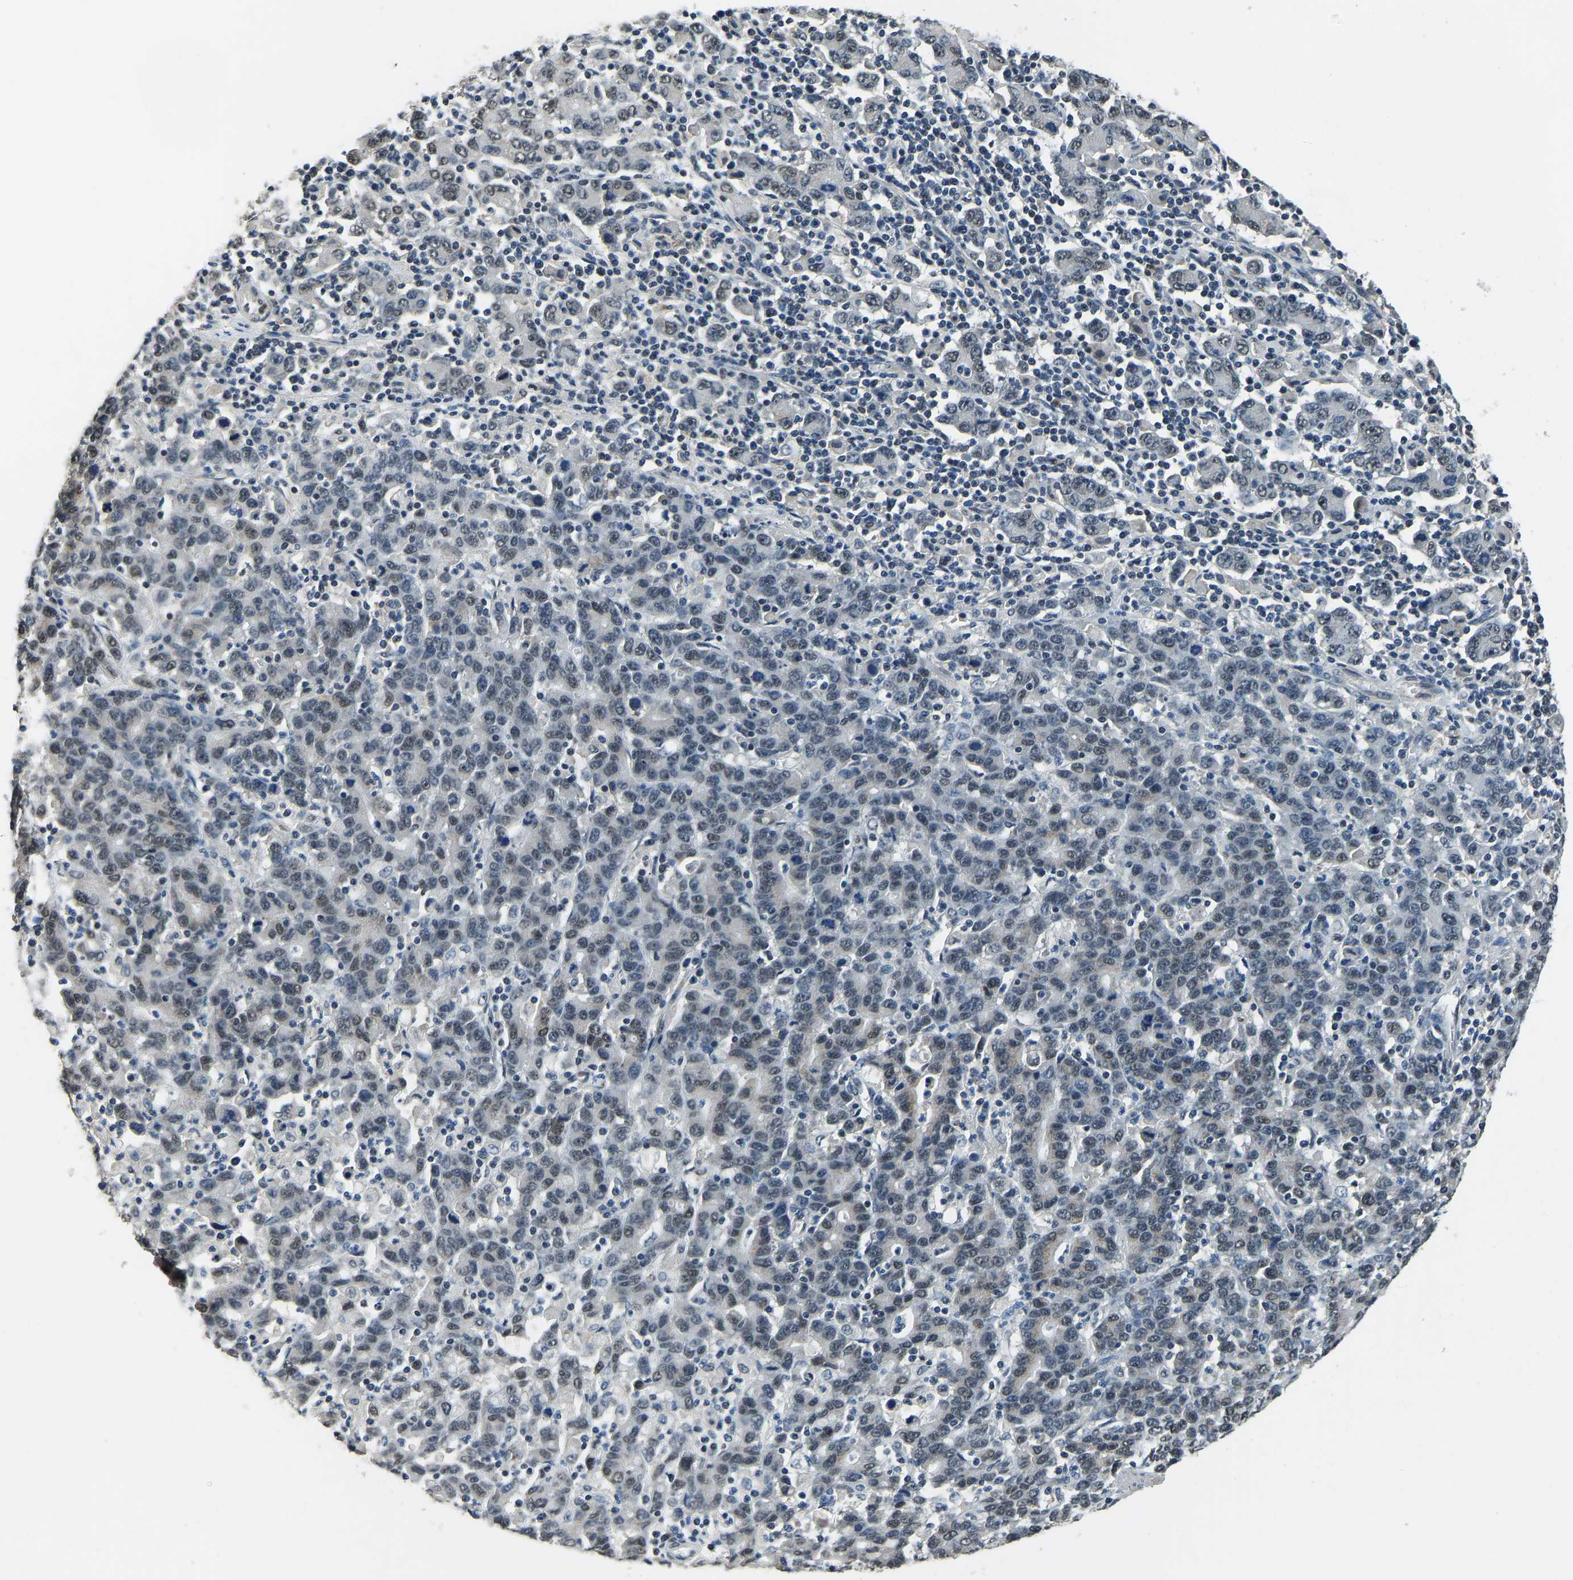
{"staining": {"intensity": "weak", "quantity": "<25%", "location": "nuclear"}, "tissue": "stomach cancer", "cell_type": "Tumor cells", "image_type": "cancer", "snomed": [{"axis": "morphology", "description": "Adenocarcinoma, NOS"}, {"axis": "topography", "description": "Stomach, upper"}], "caption": "This is a image of IHC staining of stomach adenocarcinoma, which shows no positivity in tumor cells.", "gene": "TOX4", "patient": {"sex": "male", "age": 69}}